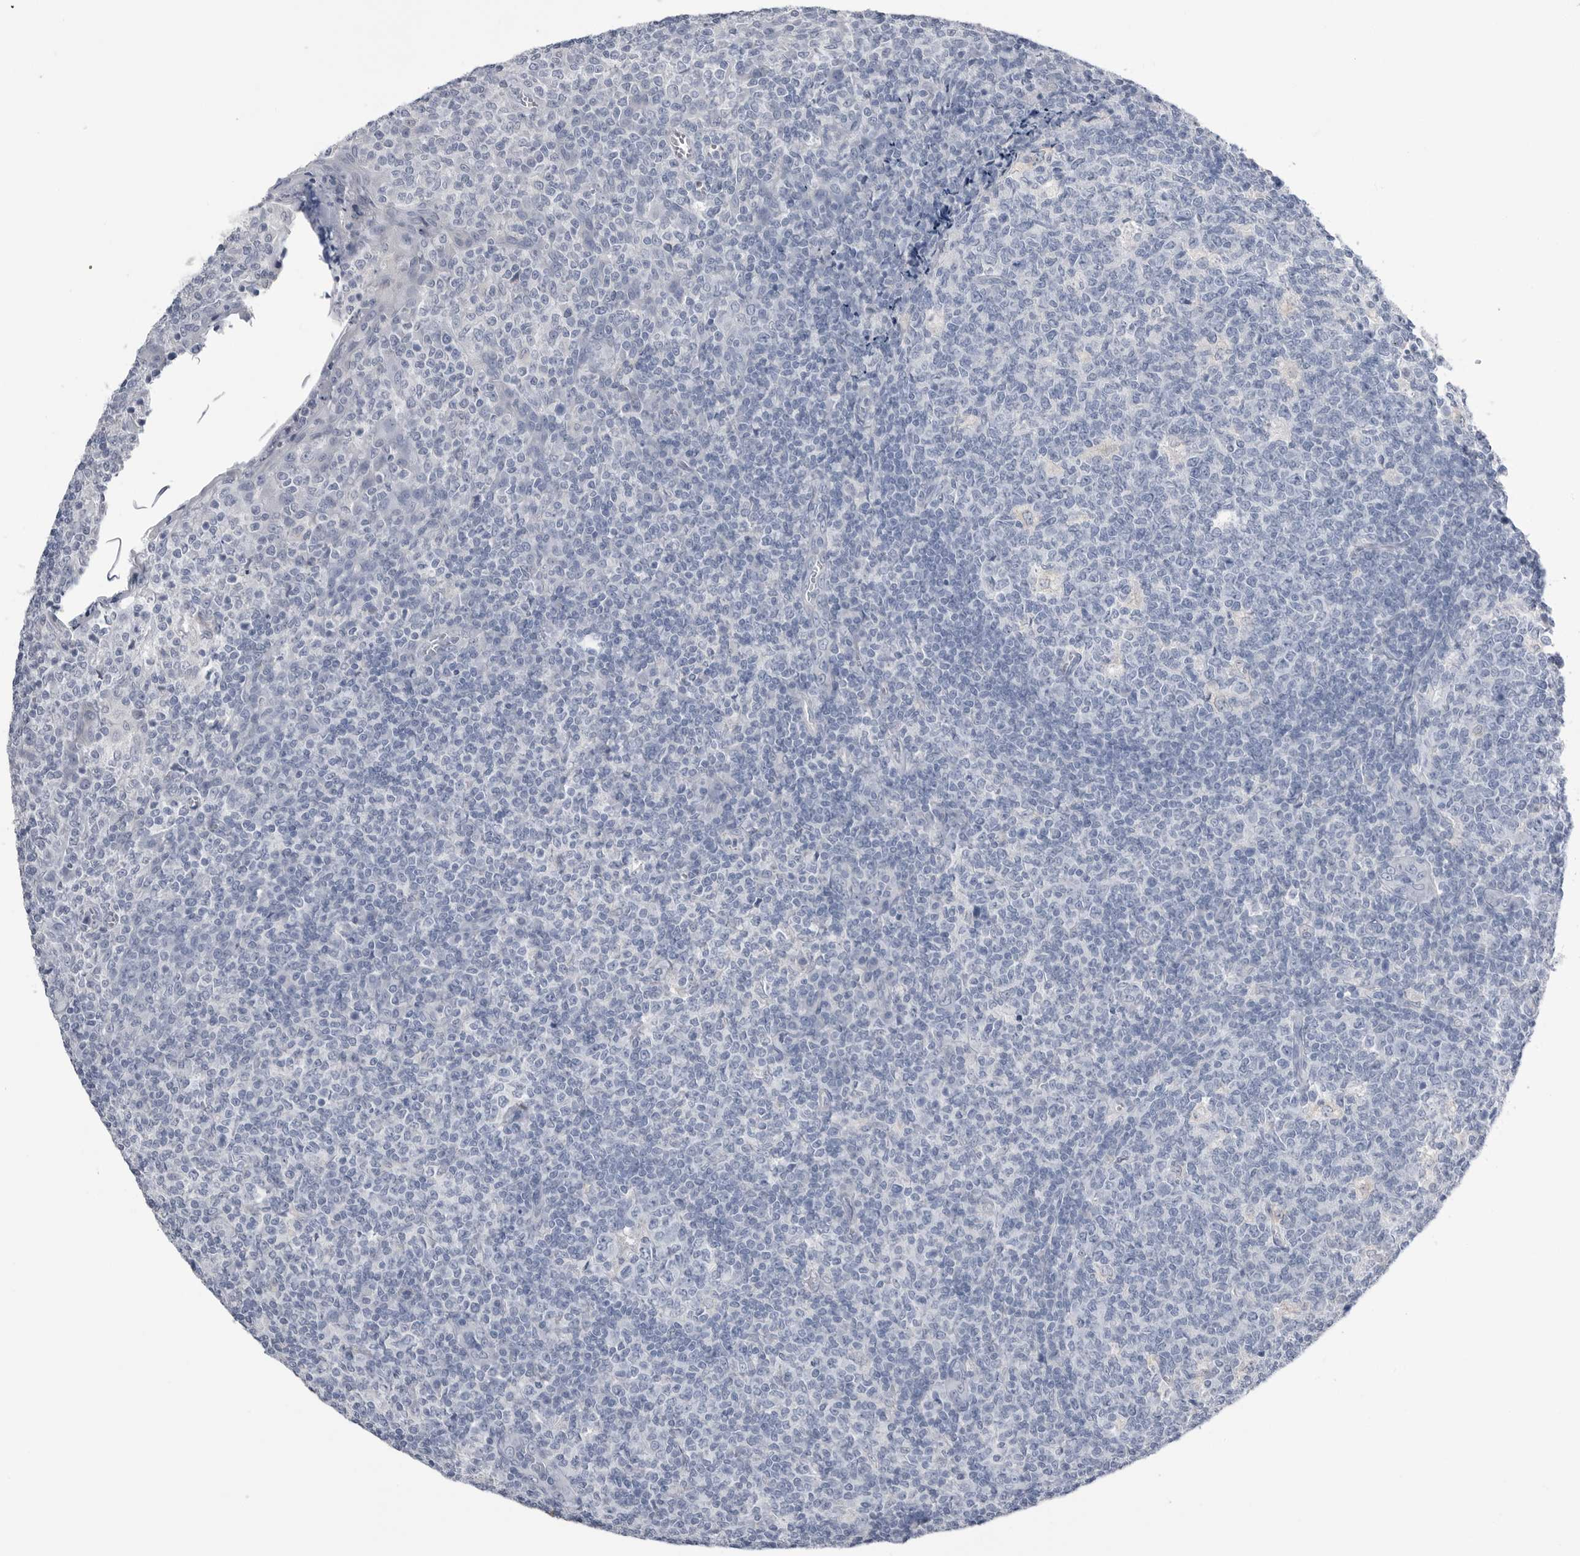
{"staining": {"intensity": "negative", "quantity": "none", "location": "none"}, "tissue": "tonsil", "cell_type": "Germinal center cells", "image_type": "normal", "snomed": [{"axis": "morphology", "description": "Normal tissue, NOS"}, {"axis": "topography", "description": "Tonsil"}], "caption": "IHC photomicrograph of normal human tonsil stained for a protein (brown), which shows no staining in germinal center cells. (Brightfield microscopy of DAB immunohistochemistry at high magnification).", "gene": "ABHD12", "patient": {"sex": "female", "age": 19}}